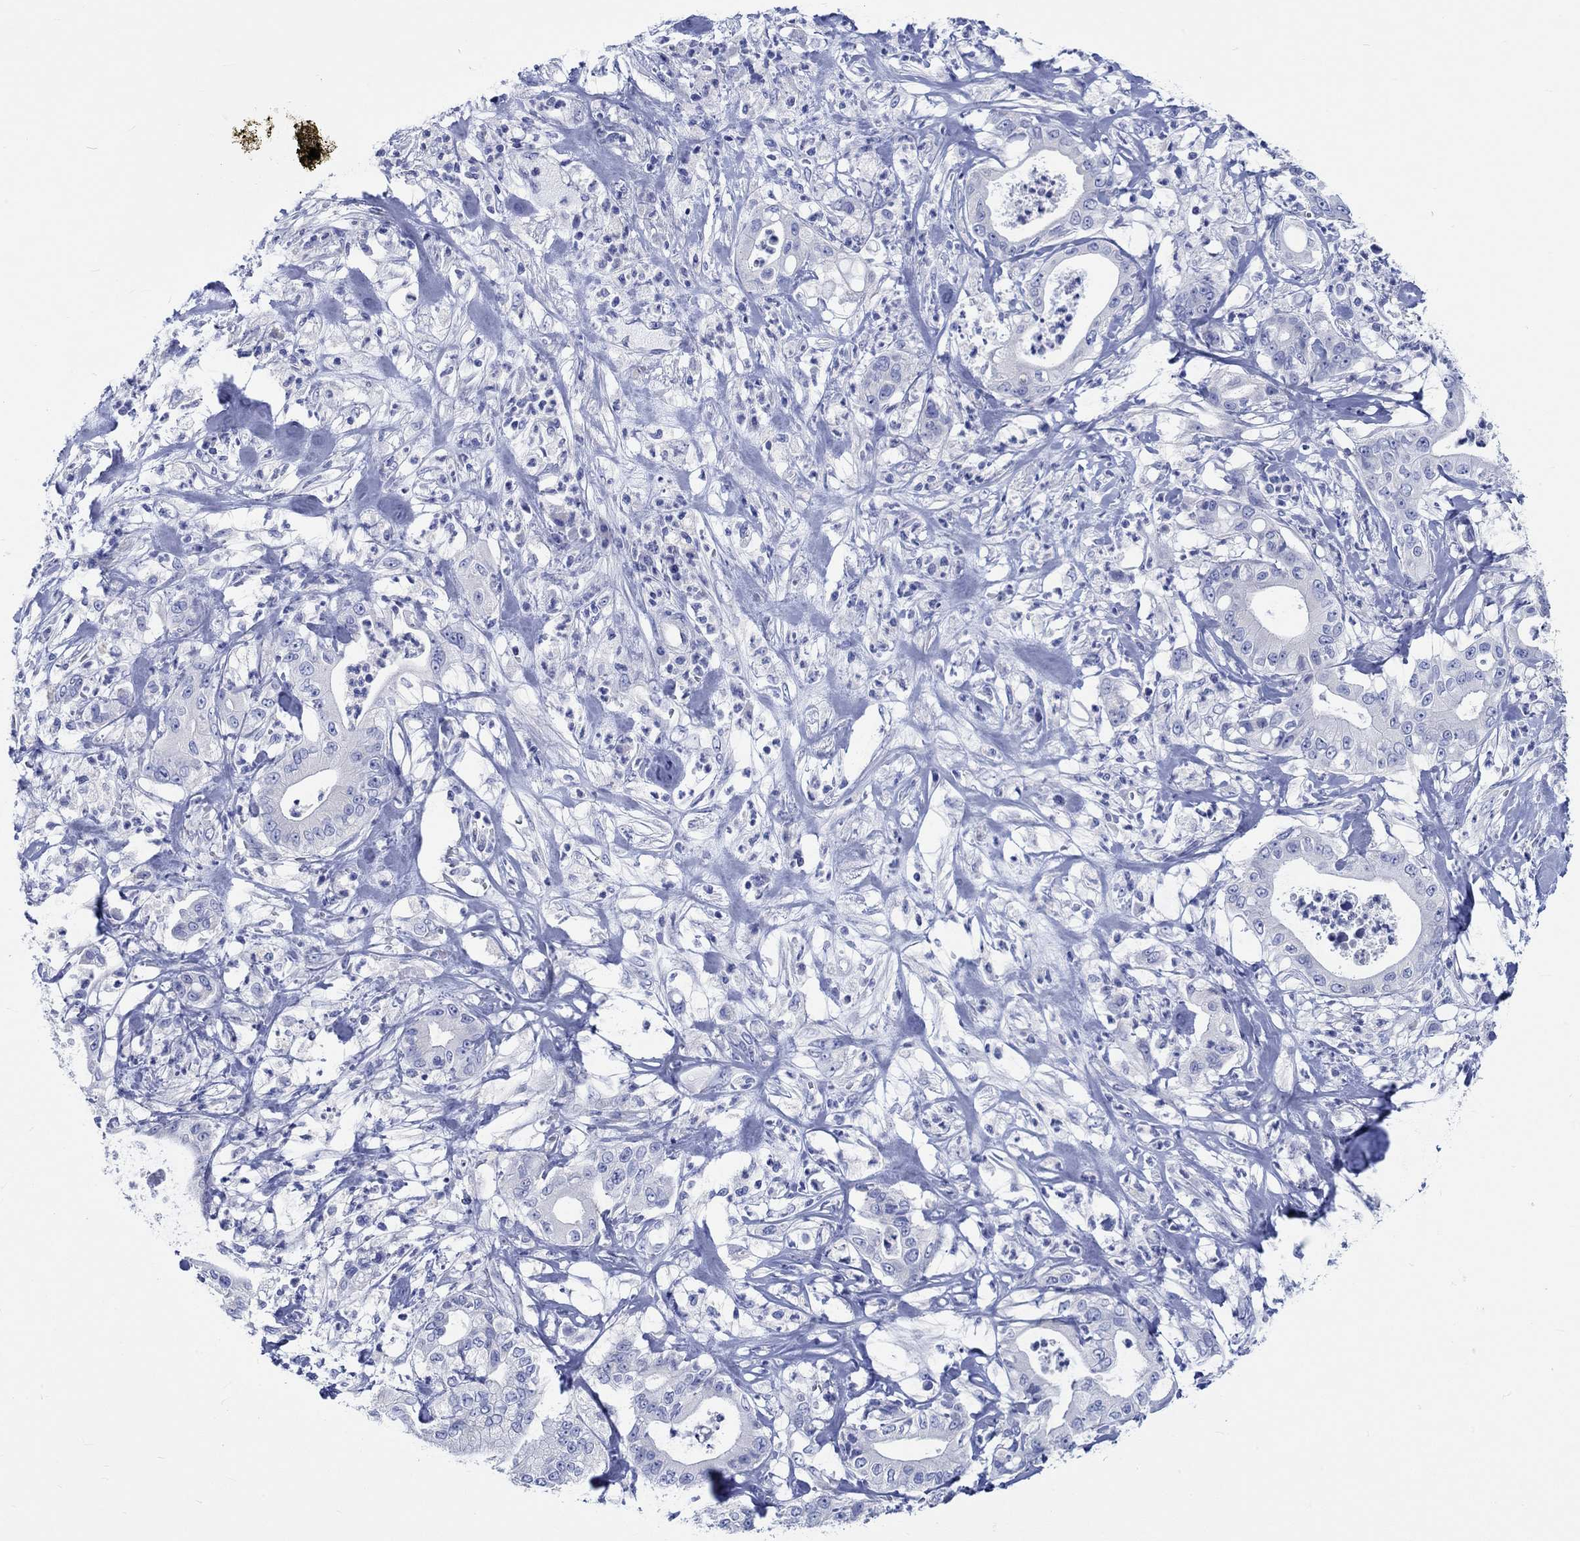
{"staining": {"intensity": "negative", "quantity": "none", "location": "none"}, "tissue": "pancreatic cancer", "cell_type": "Tumor cells", "image_type": "cancer", "snomed": [{"axis": "morphology", "description": "Adenocarcinoma, NOS"}, {"axis": "topography", "description": "Pancreas"}], "caption": "Immunohistochemical staining of pancreatic cancer demonstrates no significant staining in tumor cells.", "gene": "PTPRN2", "patient": {"sex": "male", "age": 71}}